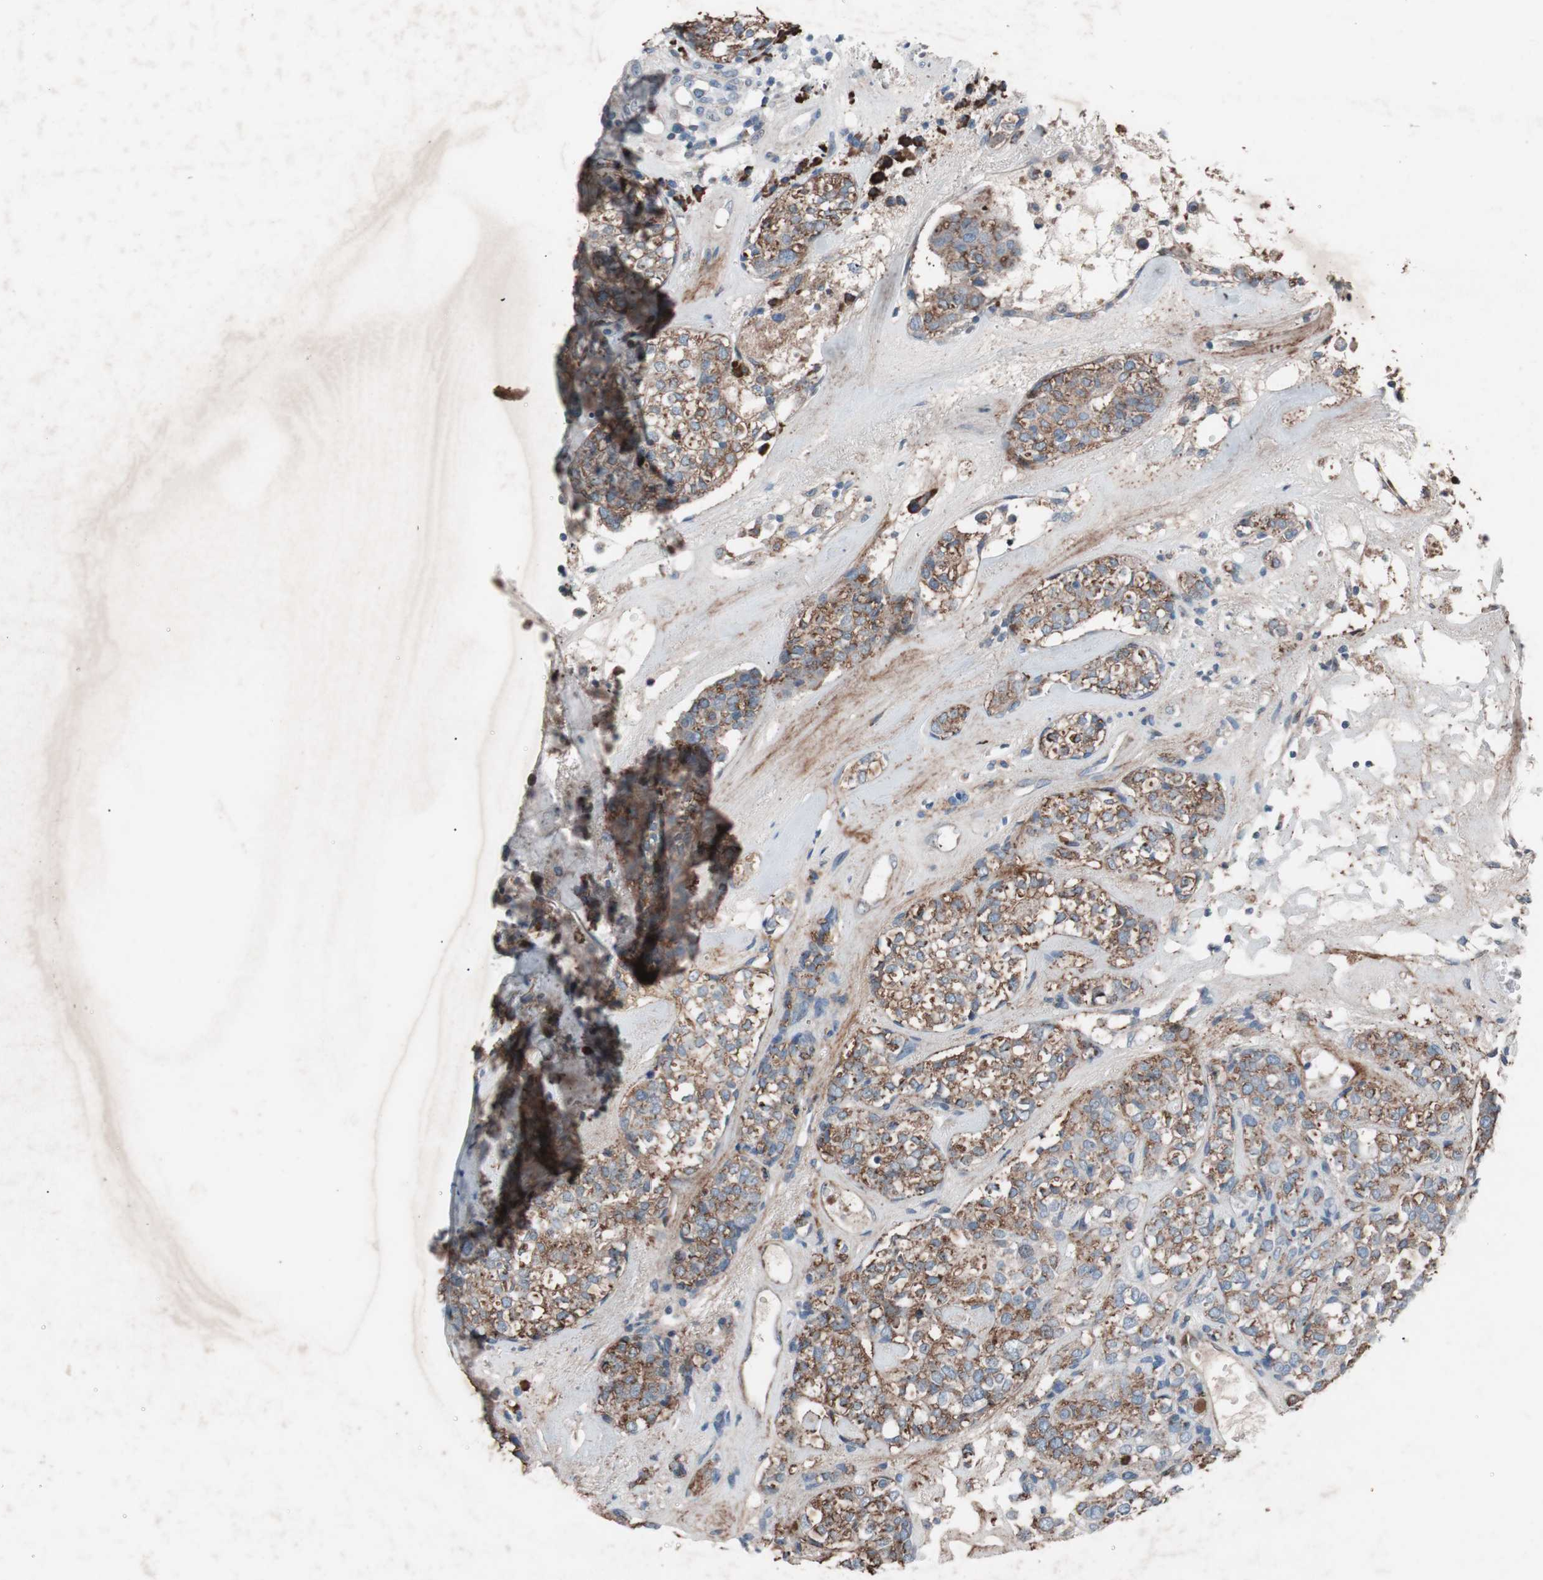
{"staining": {"intensity": "moderate", "quantity": "25%-75%", "location": "cytoplasmic/membranous"}, "tissue": "head and neck cancer", "cell_type": "Tumor cells", "image_type": "cancer", "snomed": [{"axis": "morphology", "description": "Adenocarcinoma, NOS"}, {"axis": "topography", "description": "Salivary gland"}, {"axis": "topography", "description": "Head-Neck"}], "caption": "This micrograph exhibits IHC staining of head and neck adenocarcinoma, with medium moderate cytoplasmic/membranous staining in about 25%-75% of tumor cells.", "gene": "GRB7", "patient": {"sex": "female", "age": 65}}